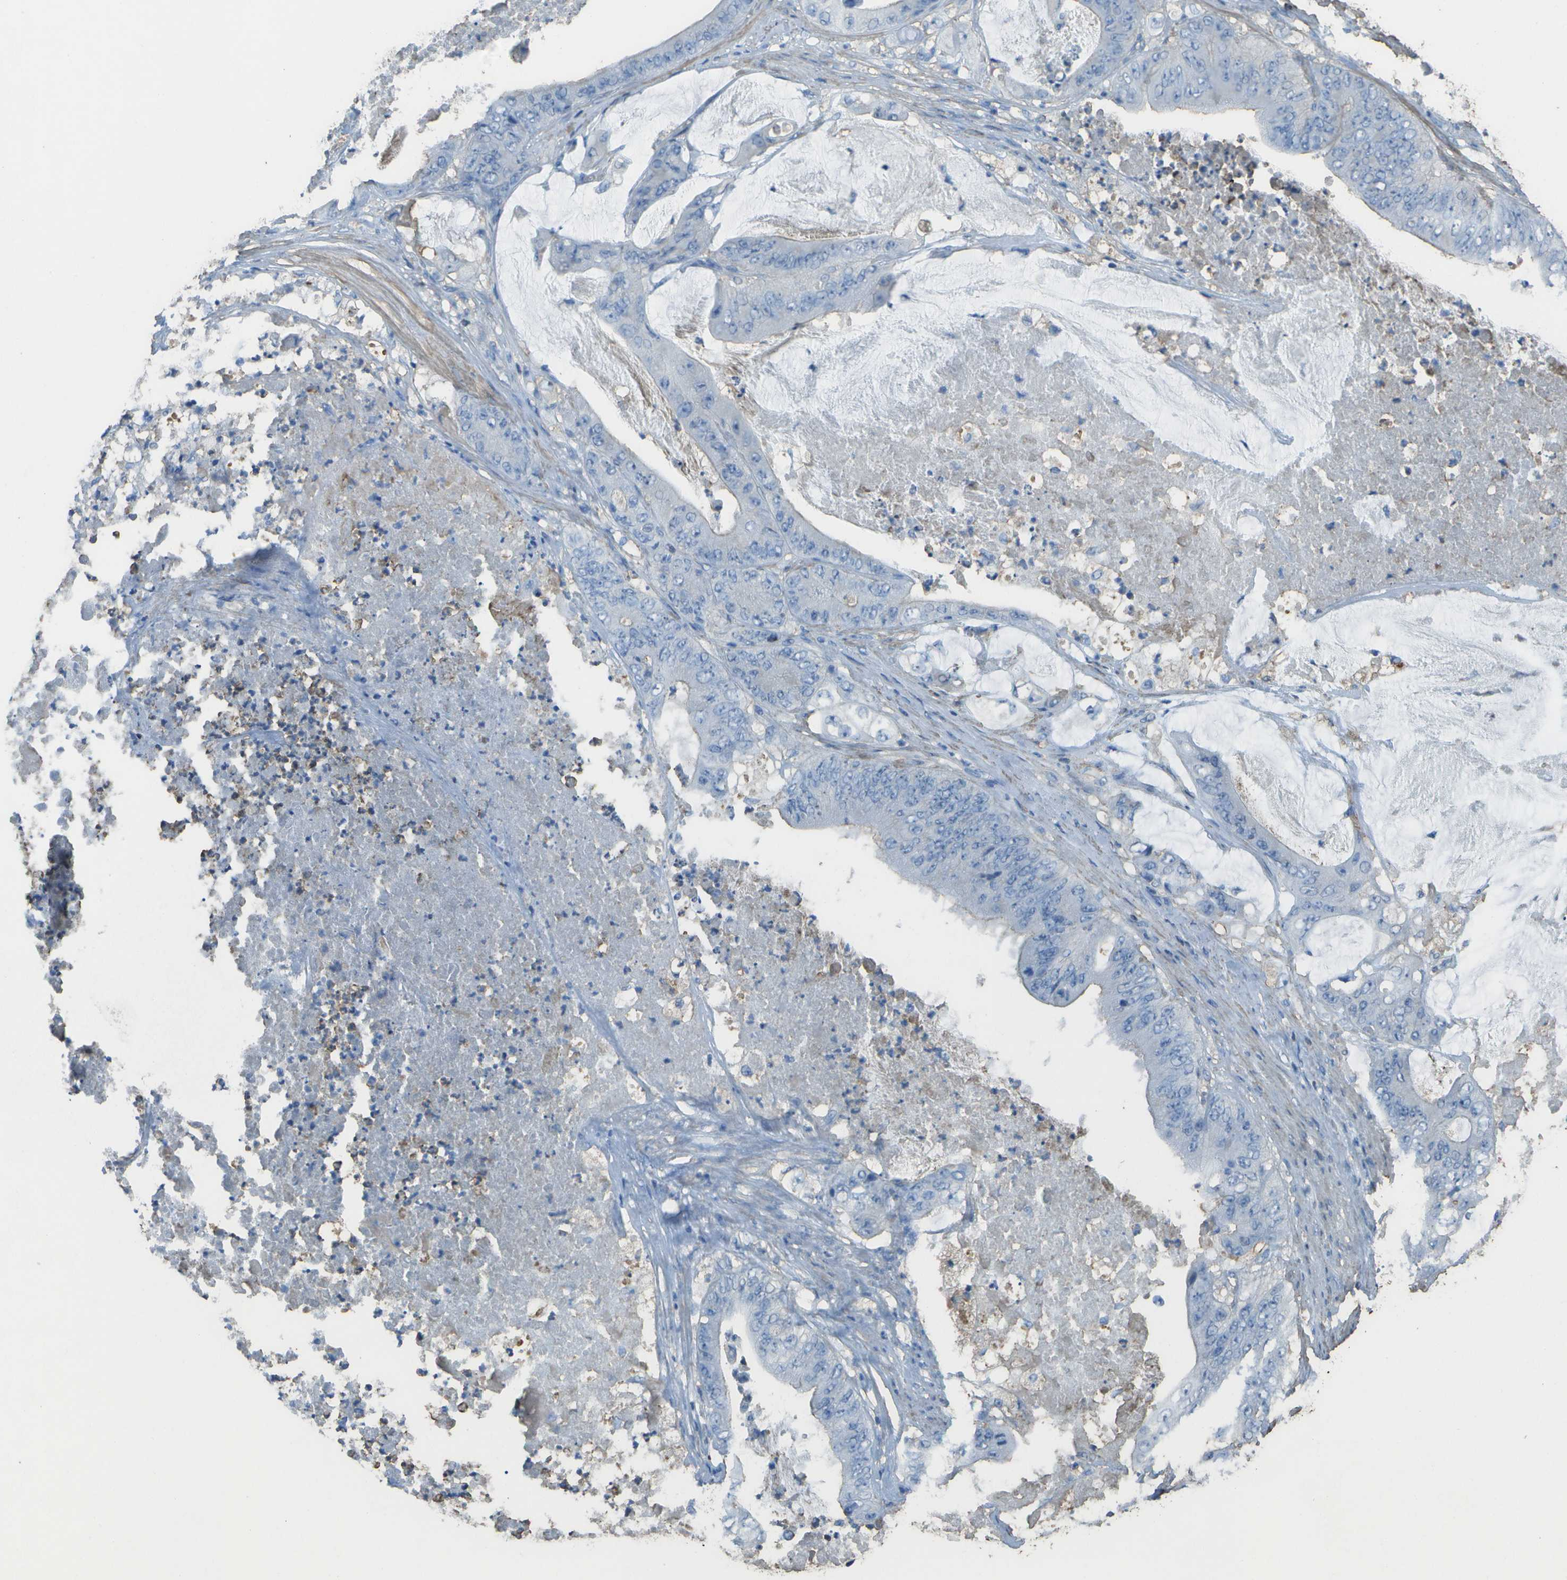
{"staining": {"intensity": "negative", "quantity": "none", "location": "none"}, "tissue": "stomach cancer", "cell_type": "Tumor cells", "image_type": "cancer", "snomed": [{"axis": "morphology", "description": "Adenocarcinoma, NOS"}, {"axis": "topography", "description": "Stomach"}], "caption": "Tumor cells are negative for brown protein staining in stomach adenocarcinoma.", "gene": "CYP4F11", "patient": {"sex": "female", "age": 73}}